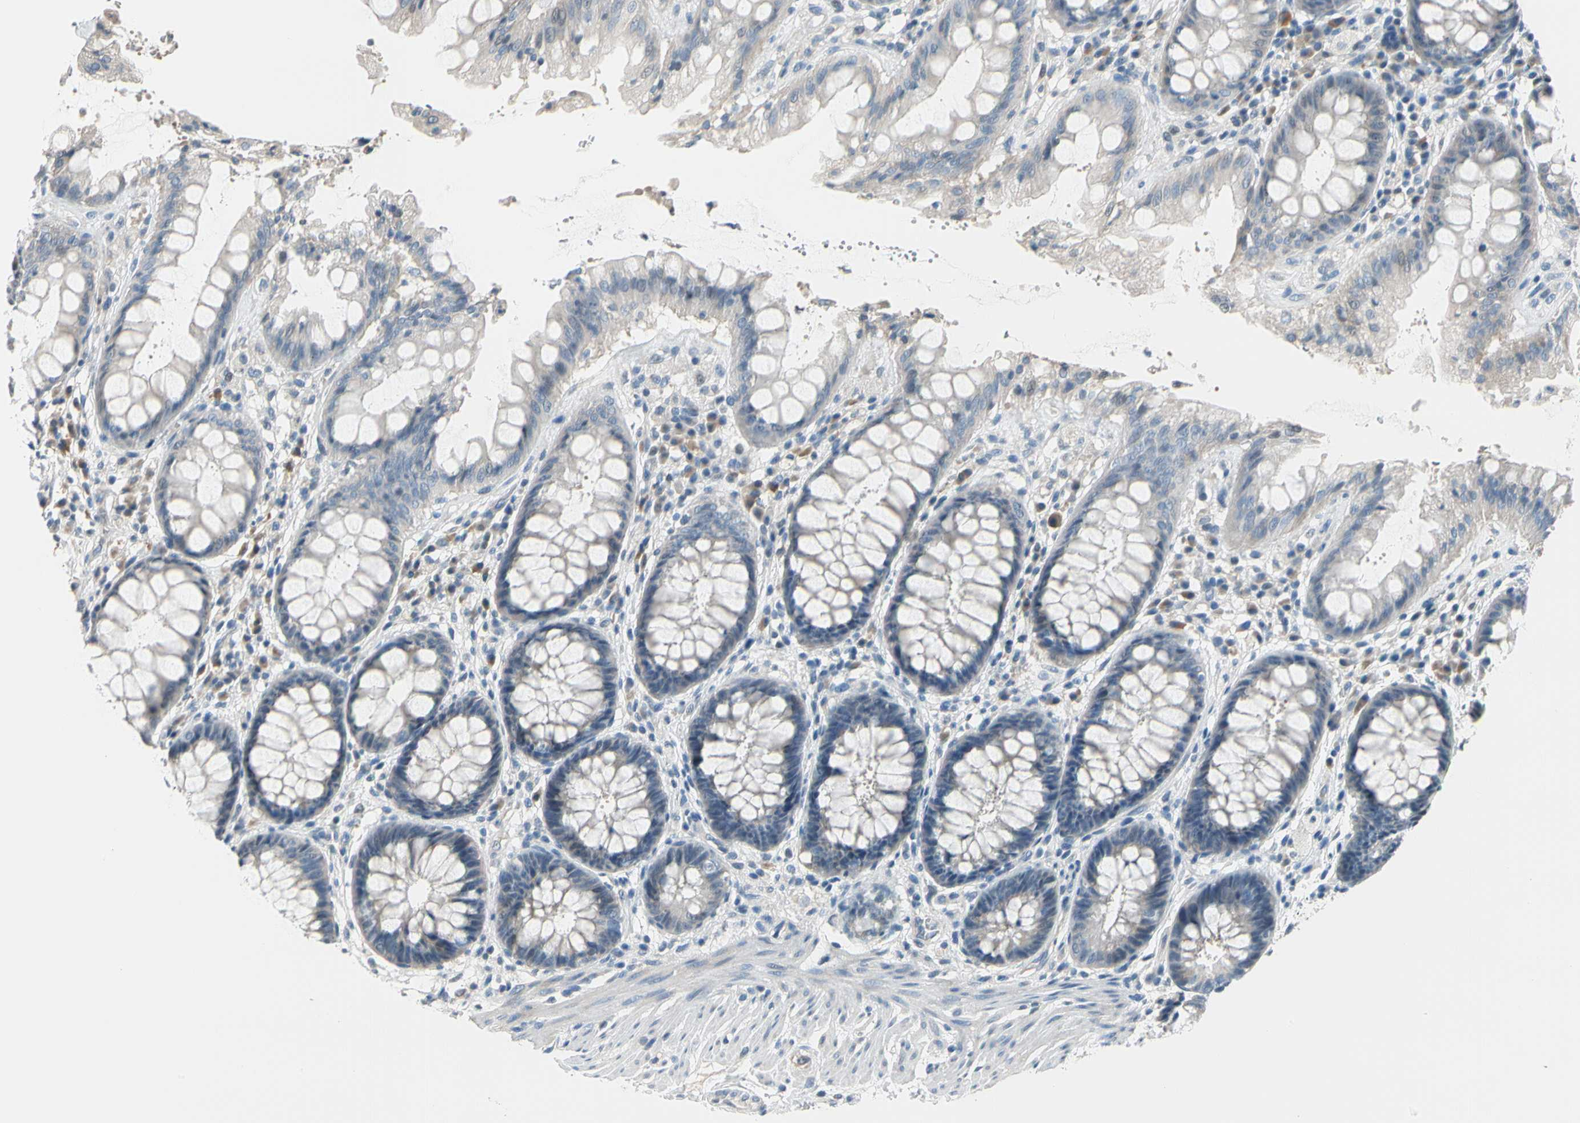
{"staining": {"intensity": "weak", "quantity": "<25%", "location": "cytoplasmic/membranous"}, "tissue": "rectum", "cell_type": "Glandular cells", "image_type": "normal", "snomed": [{"axis": "morphology", "description": "Normal tissue, NOS"}, {"axis": "topography", "description": "Rectum"}], "caption": "Glandular cells are negative for brown protein staining in benign rectum.", "gene": "STK40", "patient": {"sex": "female", "age": 46}}